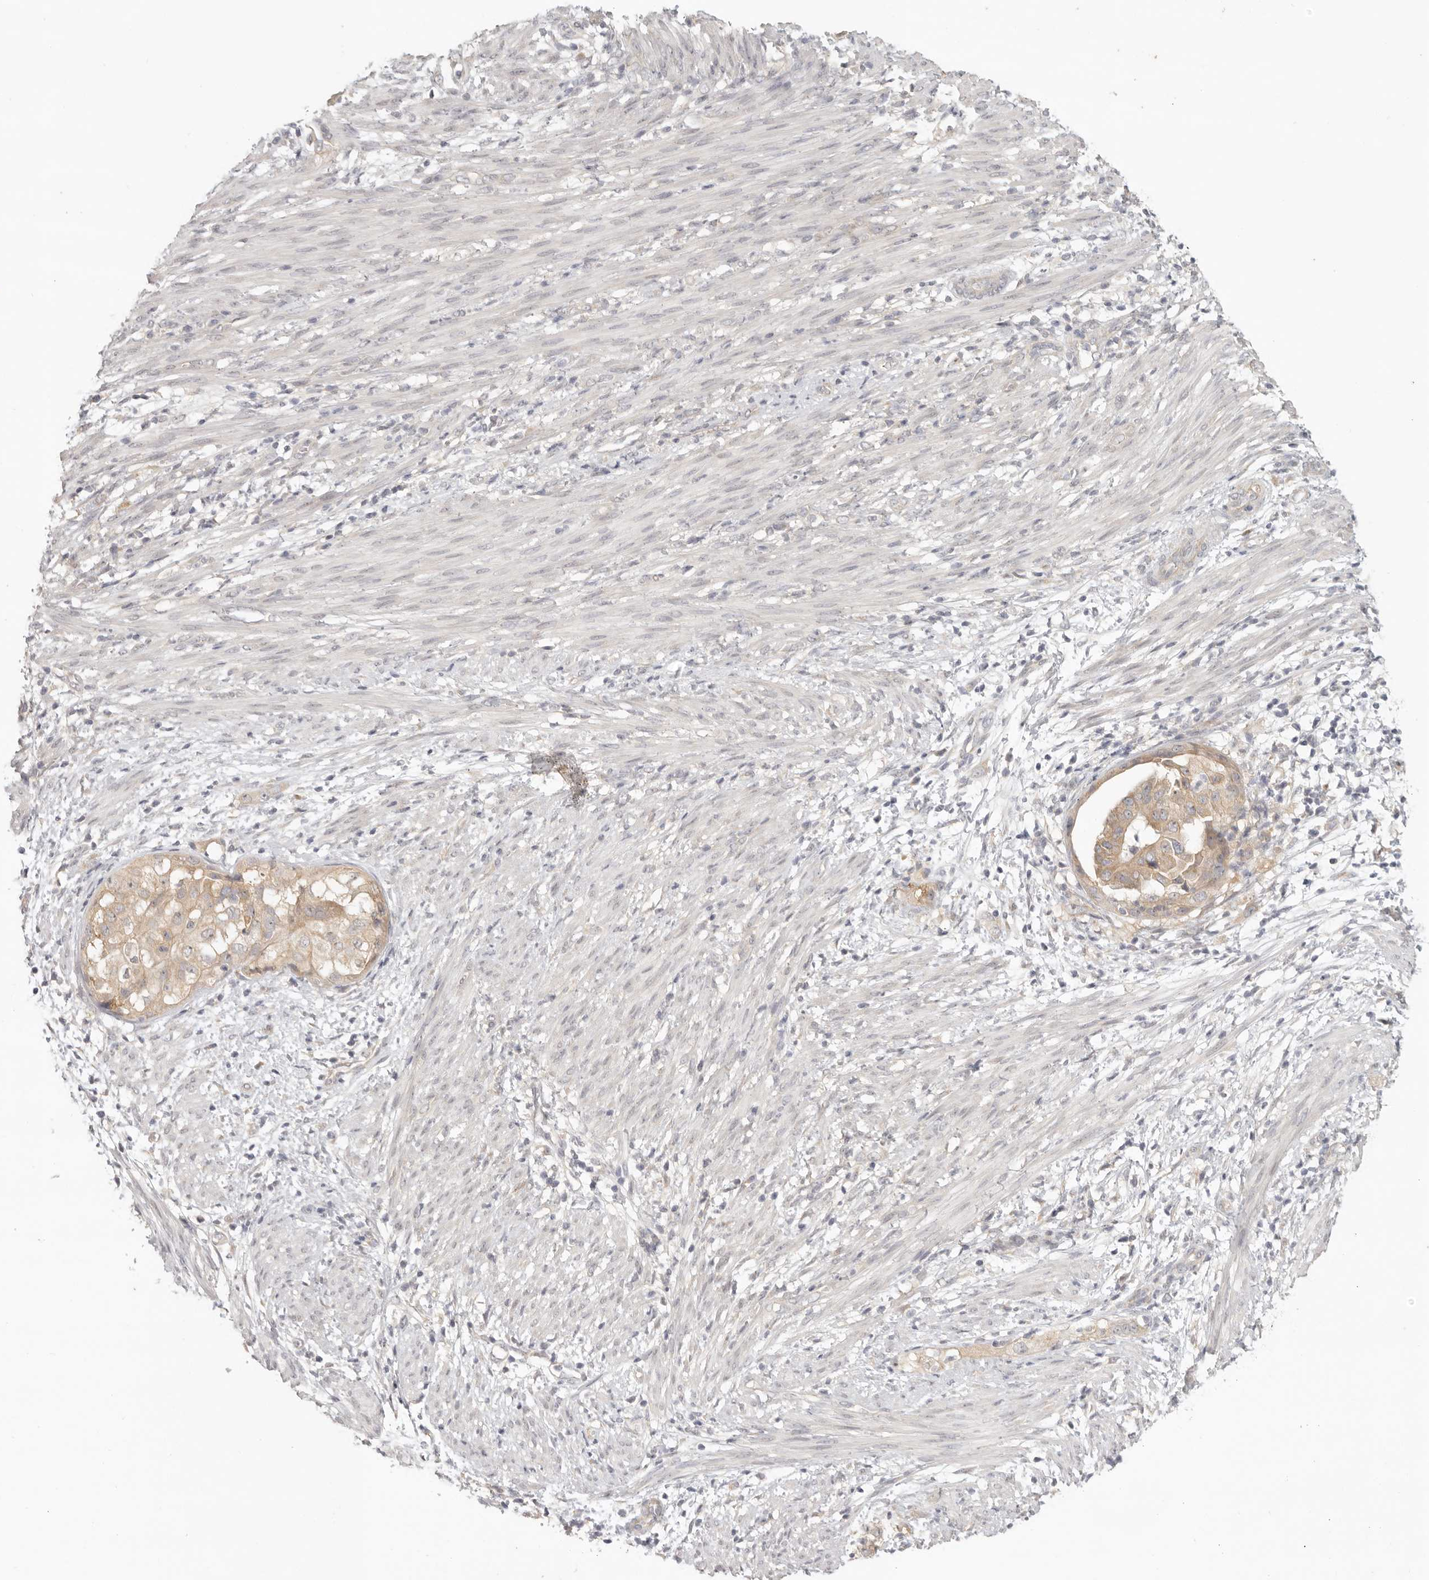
{"staining": {"intensity": "moderate", "quantity": ">75%", "location": "cytoplasmic/membranous"}, "tissue": "endometrial cancer", "cell_type": "Tumor cells", "image_type": "cancer", "snomed": [{"axis": "morphology", "description": "Adenocarcinoma, NOS"}, {"axis": "topography", "description": "Endometrium"}], "caption": "Protein staining shows moderate cytoplasmic/membranous staining in approximately >75% of tumor cells in endometrial cancer (adenocarcinoma). (DAB IHC, brown staining for protein, blue staining for nuclei).", "gene": "AHDC1", "patient": {"sex": "female", "age": 85}}